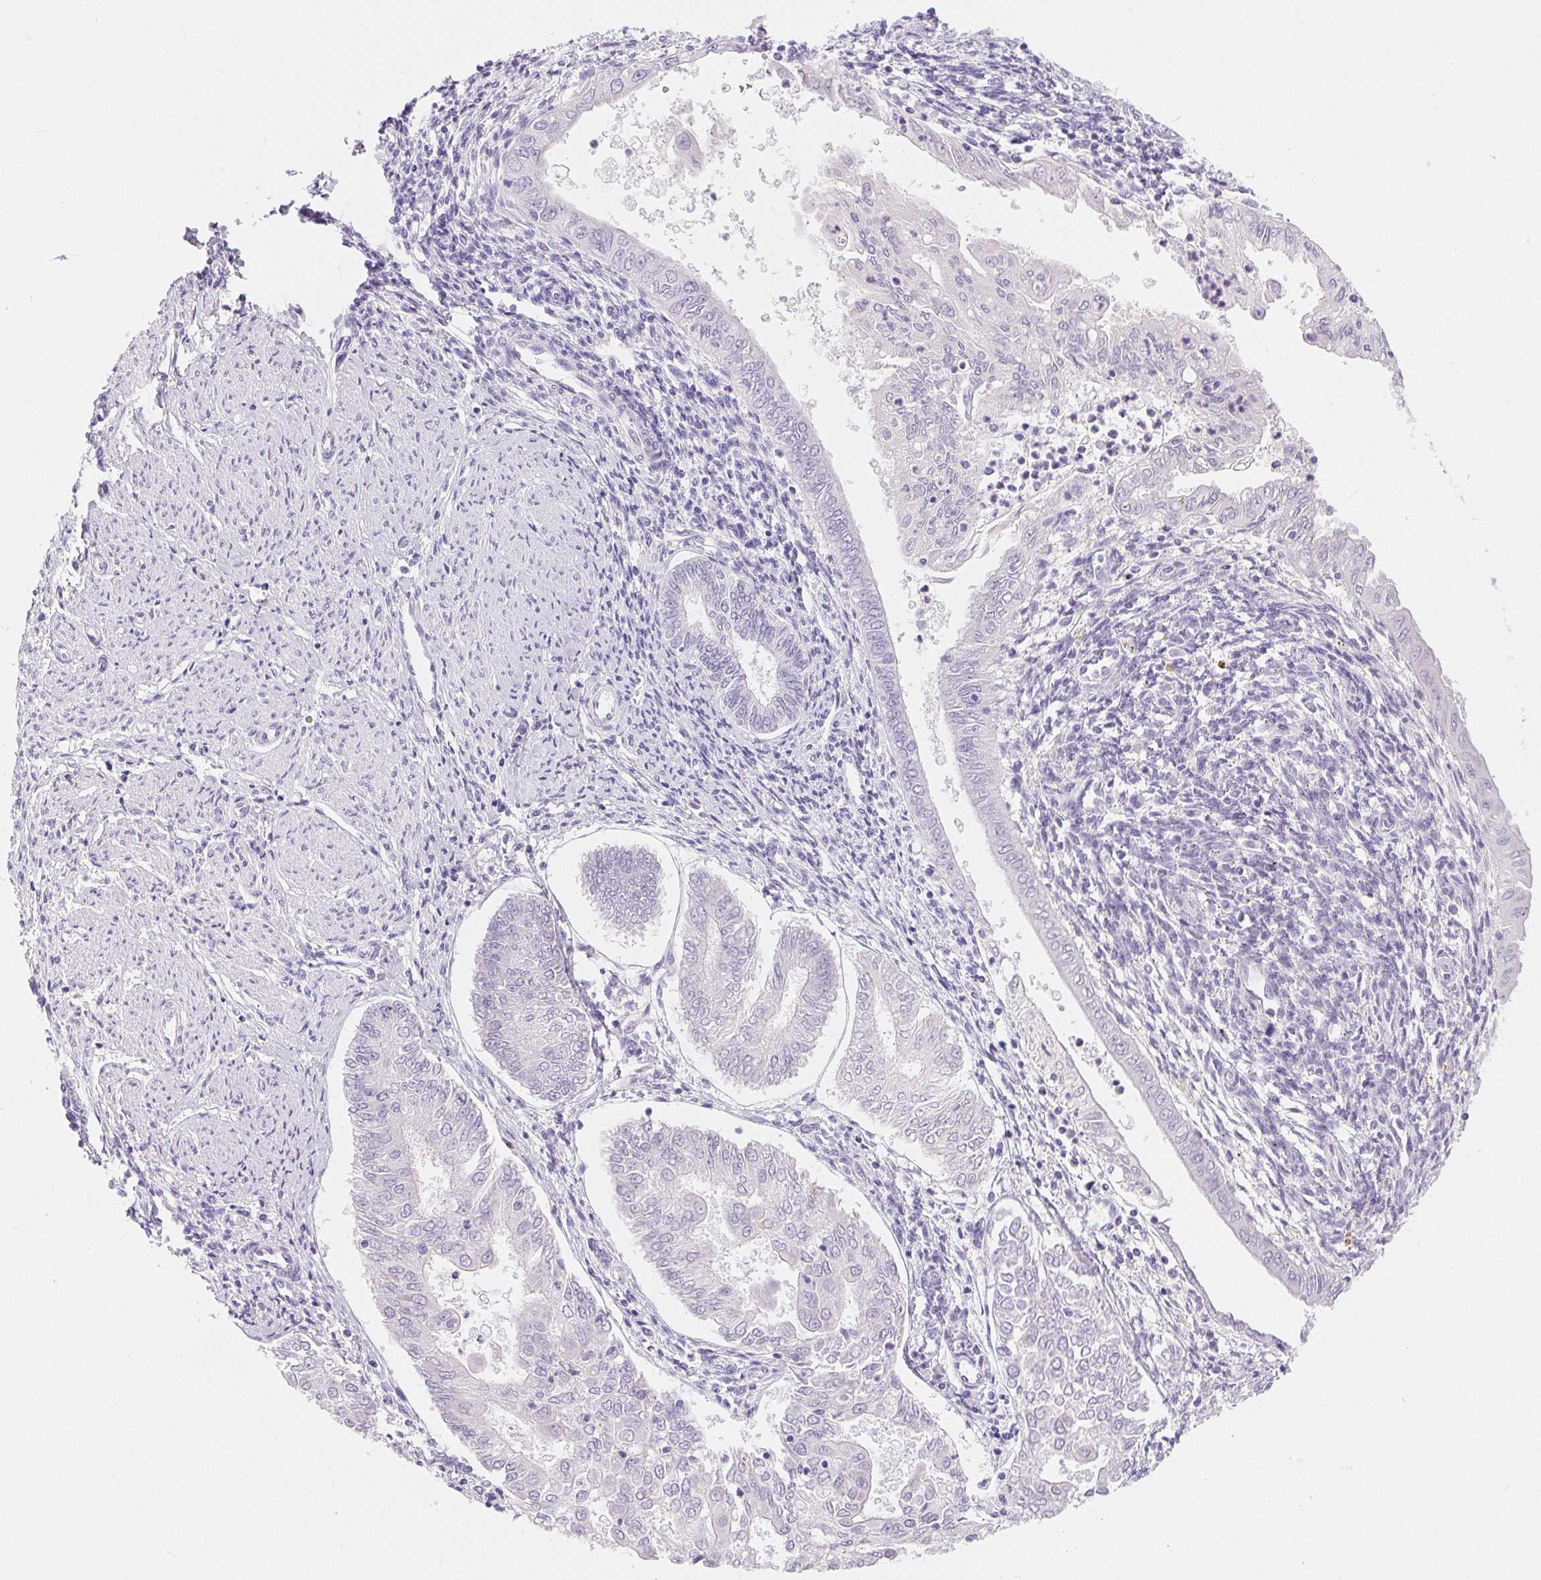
{"staining": {"intensity": "negative", "quantity": "none", "location": "none"}, "tissue": "endometrial cancer", "cell_type": "Tumor cells", "image_type": "cancer", "snomed": [{"axis": "morphology", "description": "Adenocarcinoma, NOS"}, {"axis": "topography", "description": "Endometrium"}], "caption": "A photomicrograph of endometrial adenocarcinoma stained for a protein displays no brown staining in tumor cells.", "gene": "CLDN16", "patient": {"sex": "female", "age": 68}}